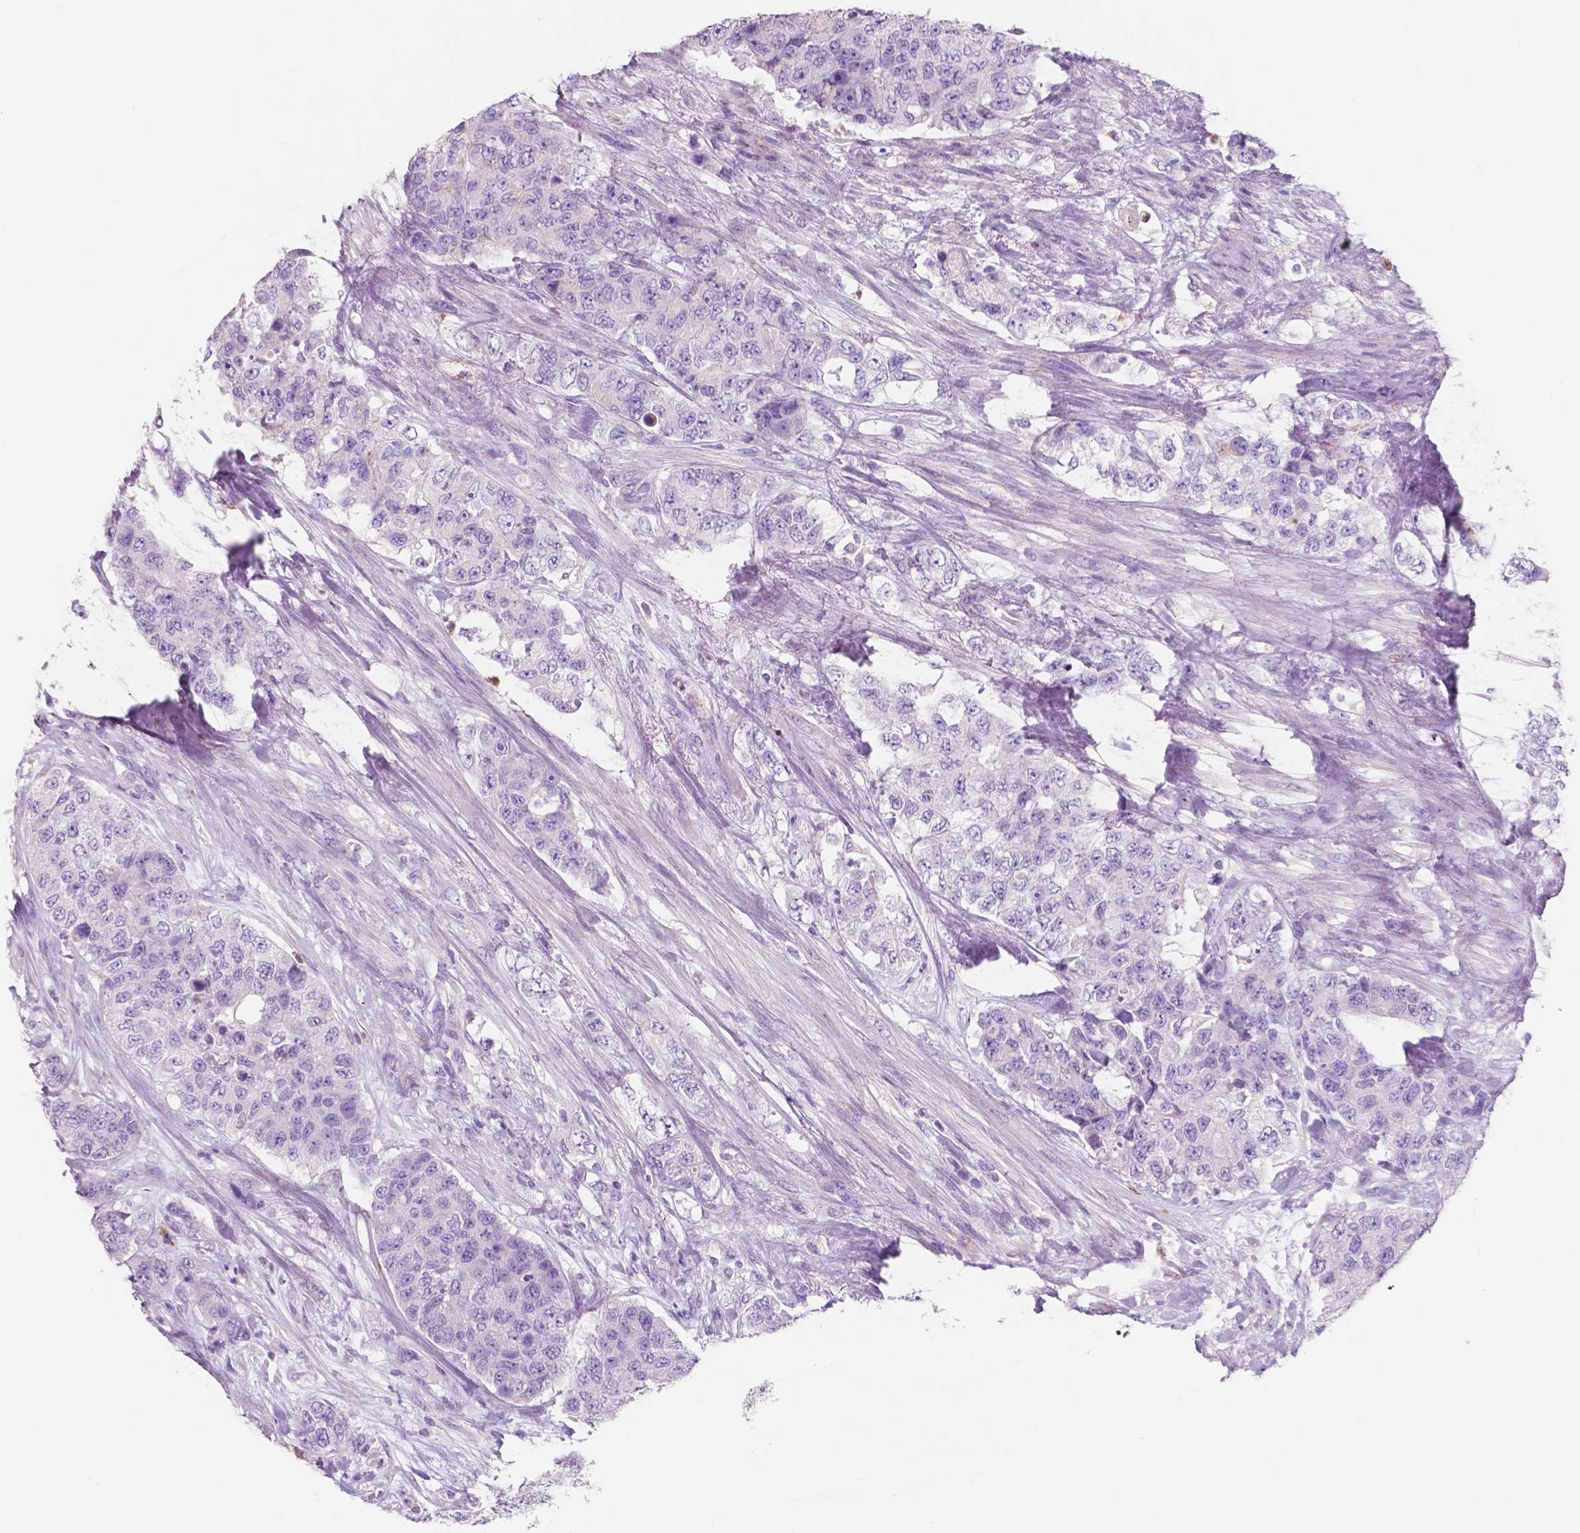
{"staining": {"intensity": "negative", "quantity": "none", "location": "none"}, "tissue": "urothelial cancer", "cell_type": "Tumor cells", "image_type": "cancer", "snomed": [{"axis": "morphology", "description": "Urothelial carcinoma, High grade"}, {"axis": "topography", "description": "Urinary bladder"}], "caption": "Micrograph shows no significant protein staining in tumor cells of high-grade urothelial carcinoma. (DAB immunohistochemistry (IHC) with hematoxylin counter stain).", "gene": "CUZD1", "patient": {"sex": "female", "age": 78}}